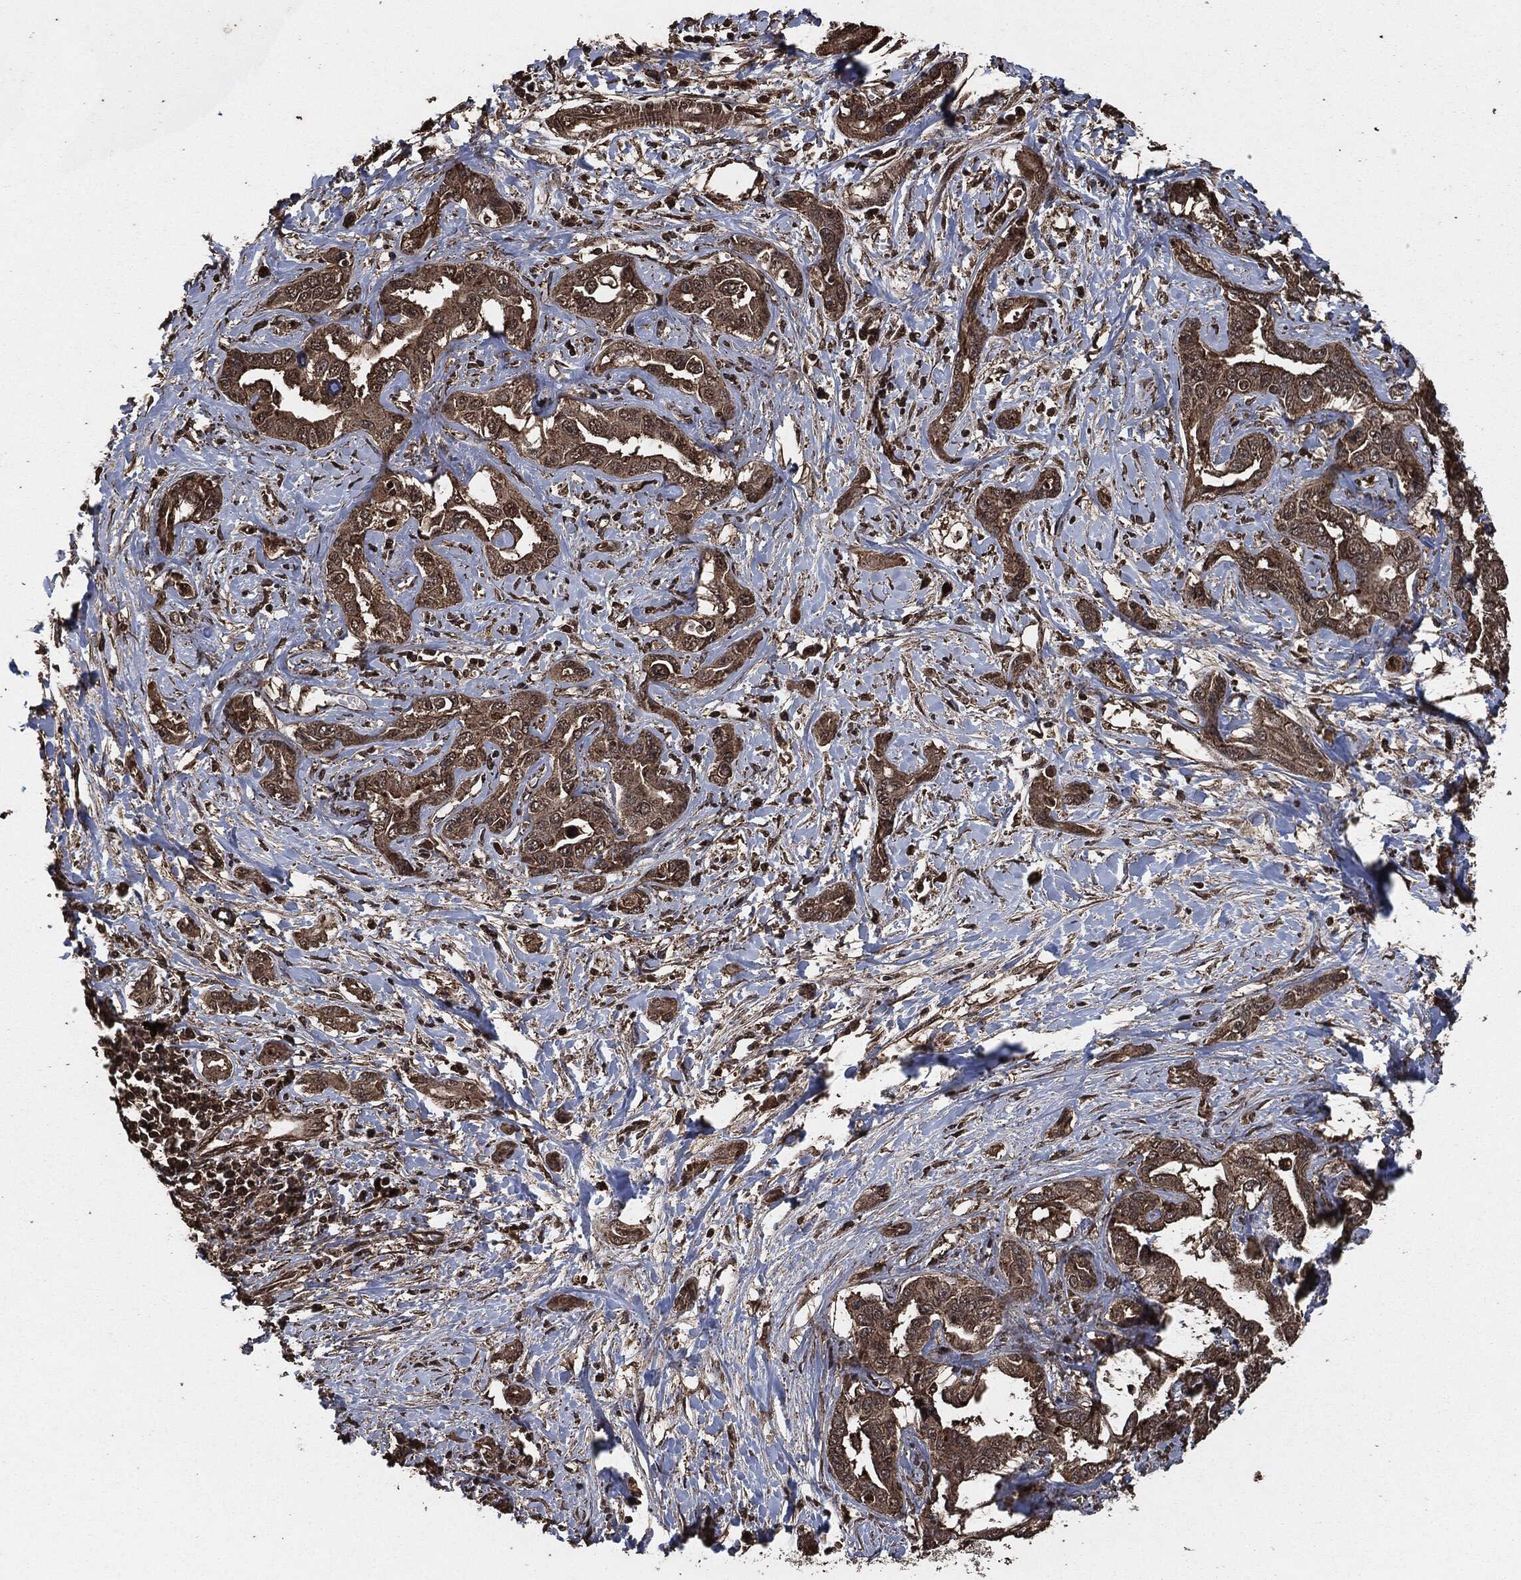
{"staining": {"intensity": "moderate", "quantity": "25%-75%", "location": "cytoplasmic/membranous"}, "tissue": "liver cancer", "cell_type": "Tumor cells", "image_type": "cancer", "snomed": [{"axis": "morphology", "description": "Cholangiocarcinoma"}, {"axis": "topography", "description": "Liver"}], "caption": "Liver cancer stained with DAB immunohistochemistry demonstrates medium levels of moderate cytoplasmic/membranous staining in approximately 25%-75% of tumor cells.", "gene": "EGFR", "patient": {"sex": "male", "age": 59}}